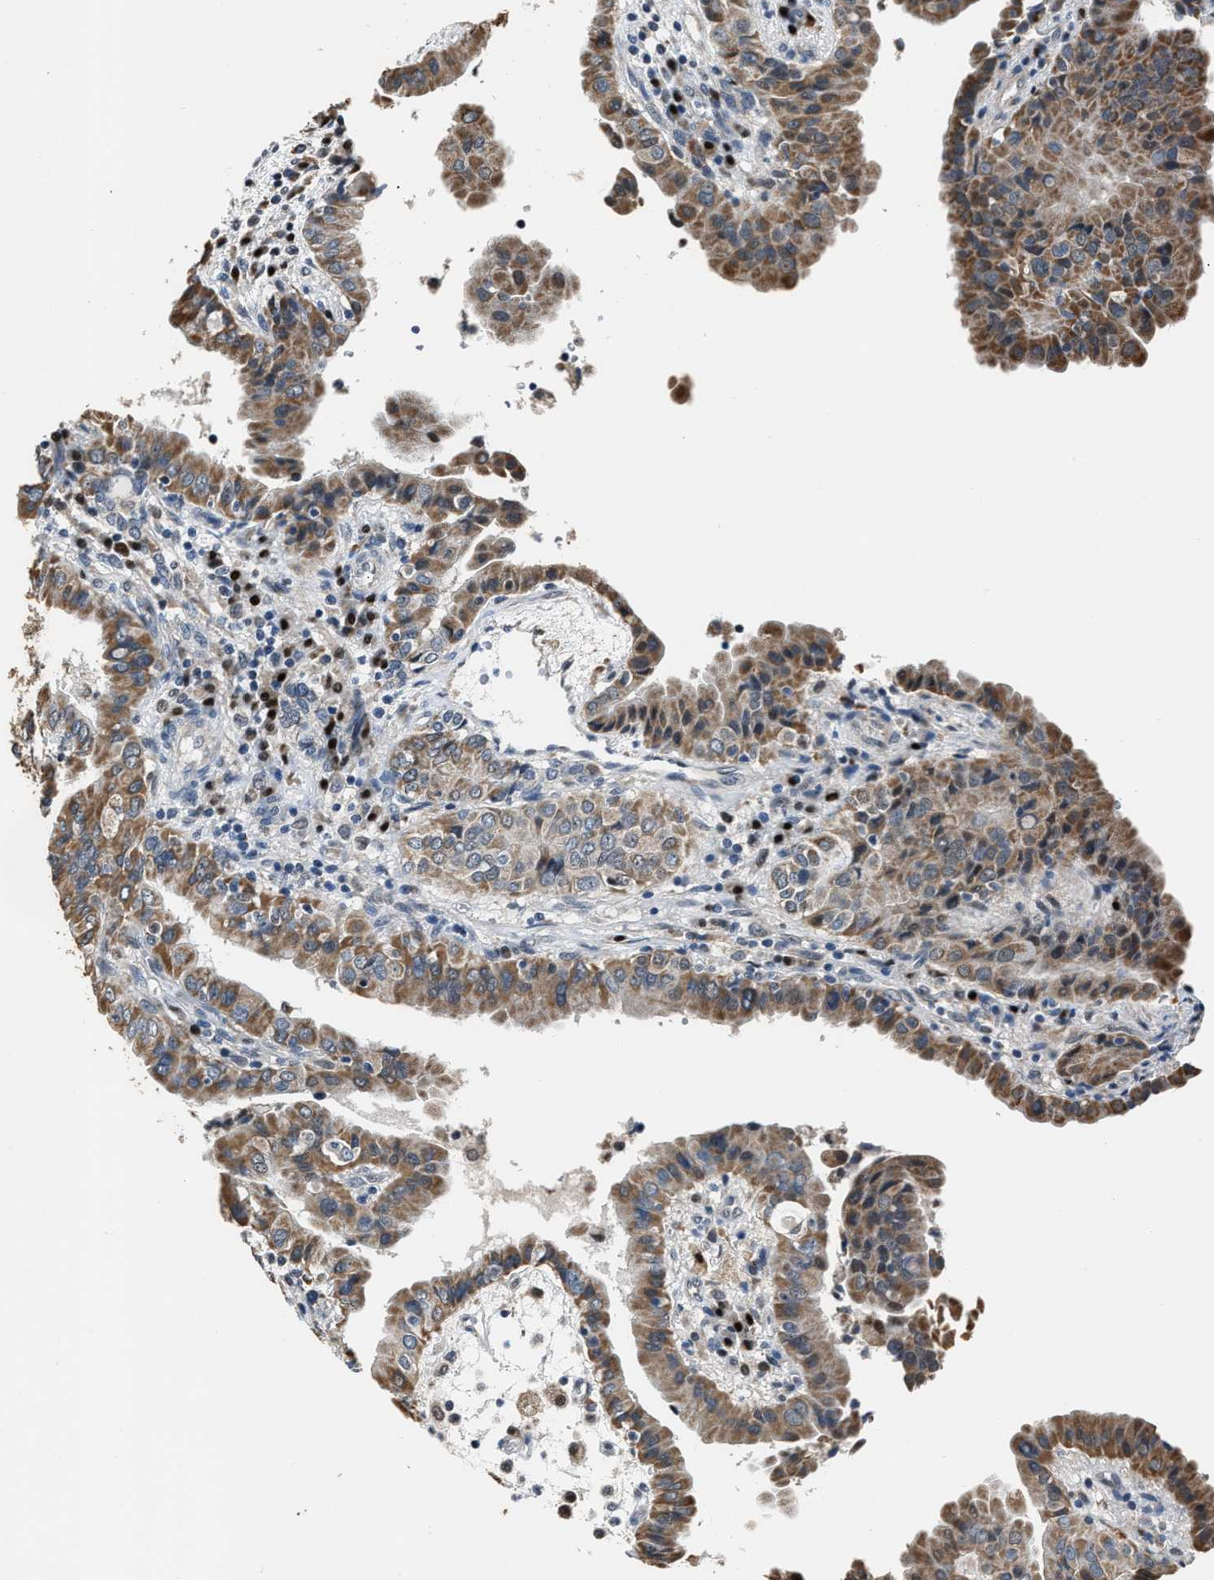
{"staining": {"intensity": "moderate", "quantity": ">75%", "location": "cytoplasmic/membranous"}, "tissue": "thyroid cancer", "cell_type": "Tumor cells", "image_type": "cancer", "snomed": [{"axis": "morphology", "description": "Papillary adenocarcinoma, NOS"}, {"axis": "topography", "description": "Thyroid gland"}], "caption": "Thyroid papillary adenocarcinoma stained with immunohistochemistry reveals moderate cytoplasmic/membranous expression in approximately >75% of tumor cells. The protein of interest is shown in brown color, while the nuclei are stained blue.", "gene": "NSUN5", "patient": {"sex": "male", "age": 33}}